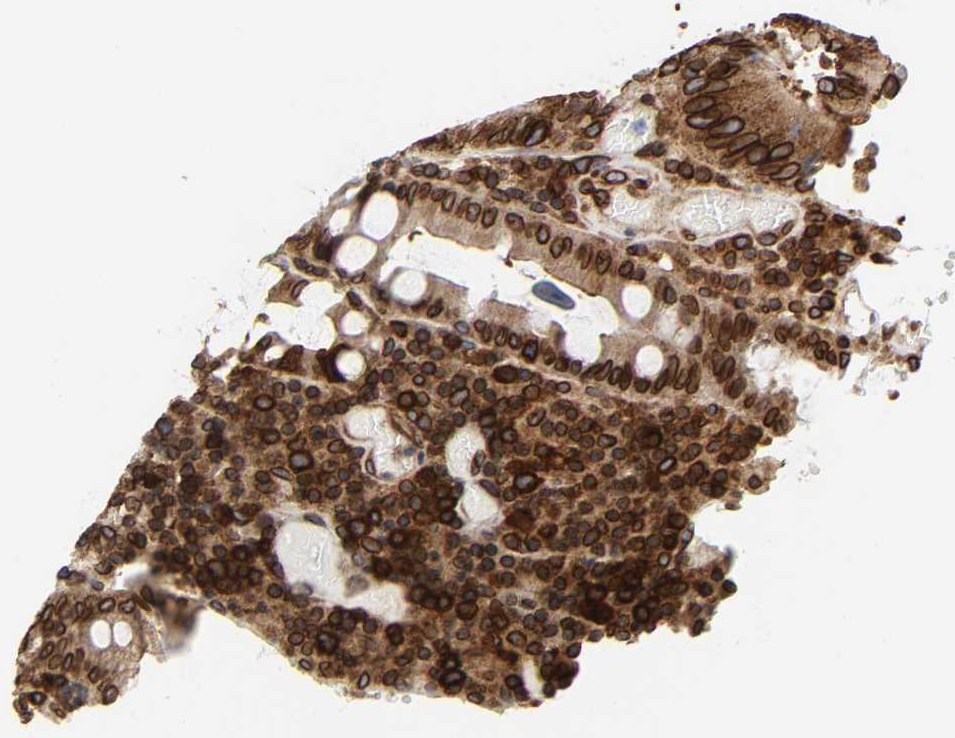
{"staining": {"intensity": "strong", "quantity": ">75%", "location": "cytoplasmic/membranous,nuclear"}, "tissue": "colorectal cancer", "cell_type": "Tumor cells", "image_type": "cancer", "snomed": [{"axis": "morphology", "description": "Normal tissue, NOS"}, {"axis": "morphology", "description": "Adenocarcinoma, NOS"}, {"axis": "topography", "description": "Colon"}], "caption": "Protein expression analysis of colorectal cancer demonstrates strong cytoplasmic/membranous and nuclear expression in about >75% of tumor cells.", "gene": "RANGAP1", "patient": {"sex": "female", "age": 78}}